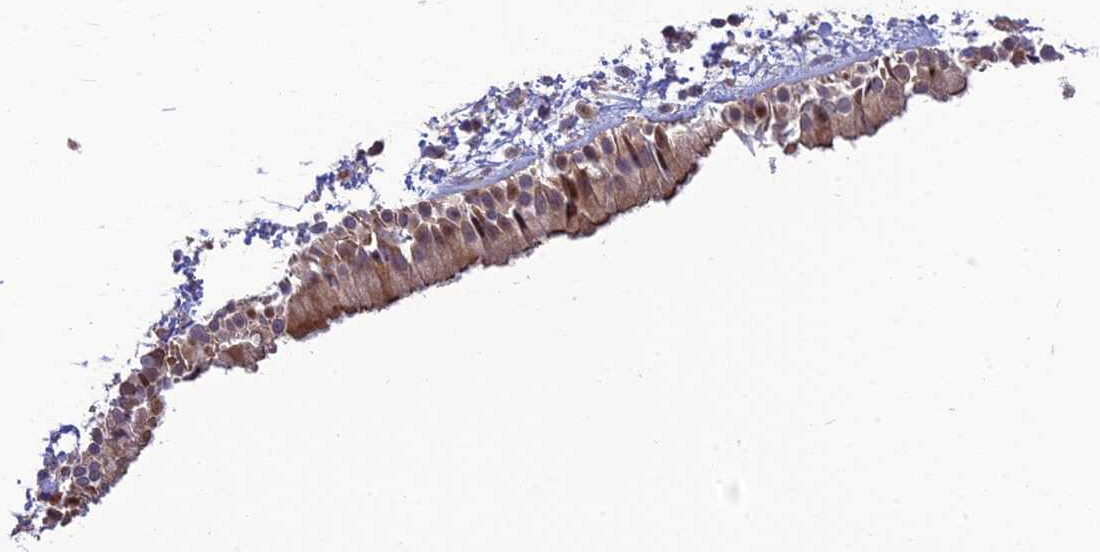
{"staining": {"intensity": "moderate", "quantity": ">75%", "location": "cytoplasmic/membranous,nuclear"}, "tissue": "nasopharynx", "cell_type": "Respiratory epithelial cells", "image_type": "normal", "snomed": [{"axis": "morphology", "description": "Normal tissue, NOS"}, {"axis": "topography", "description": "Nasopharynx"}], "caption": "IHC (DAB (3,3'-diaminobenzidine)) staining of normal nasopharynx demonstrates moderate cytoplasmic/membranous,nuclear protein expression in about >75% of respiratory epithelial cells. The staining was performed using DAB (3,3'-diaminobenzidine), with brown indicating positive protein expression. Nuclei are stained blue with hematoxylin.", "gene": "ZNF584", "patient": {"sex": "male", "age": 22}}